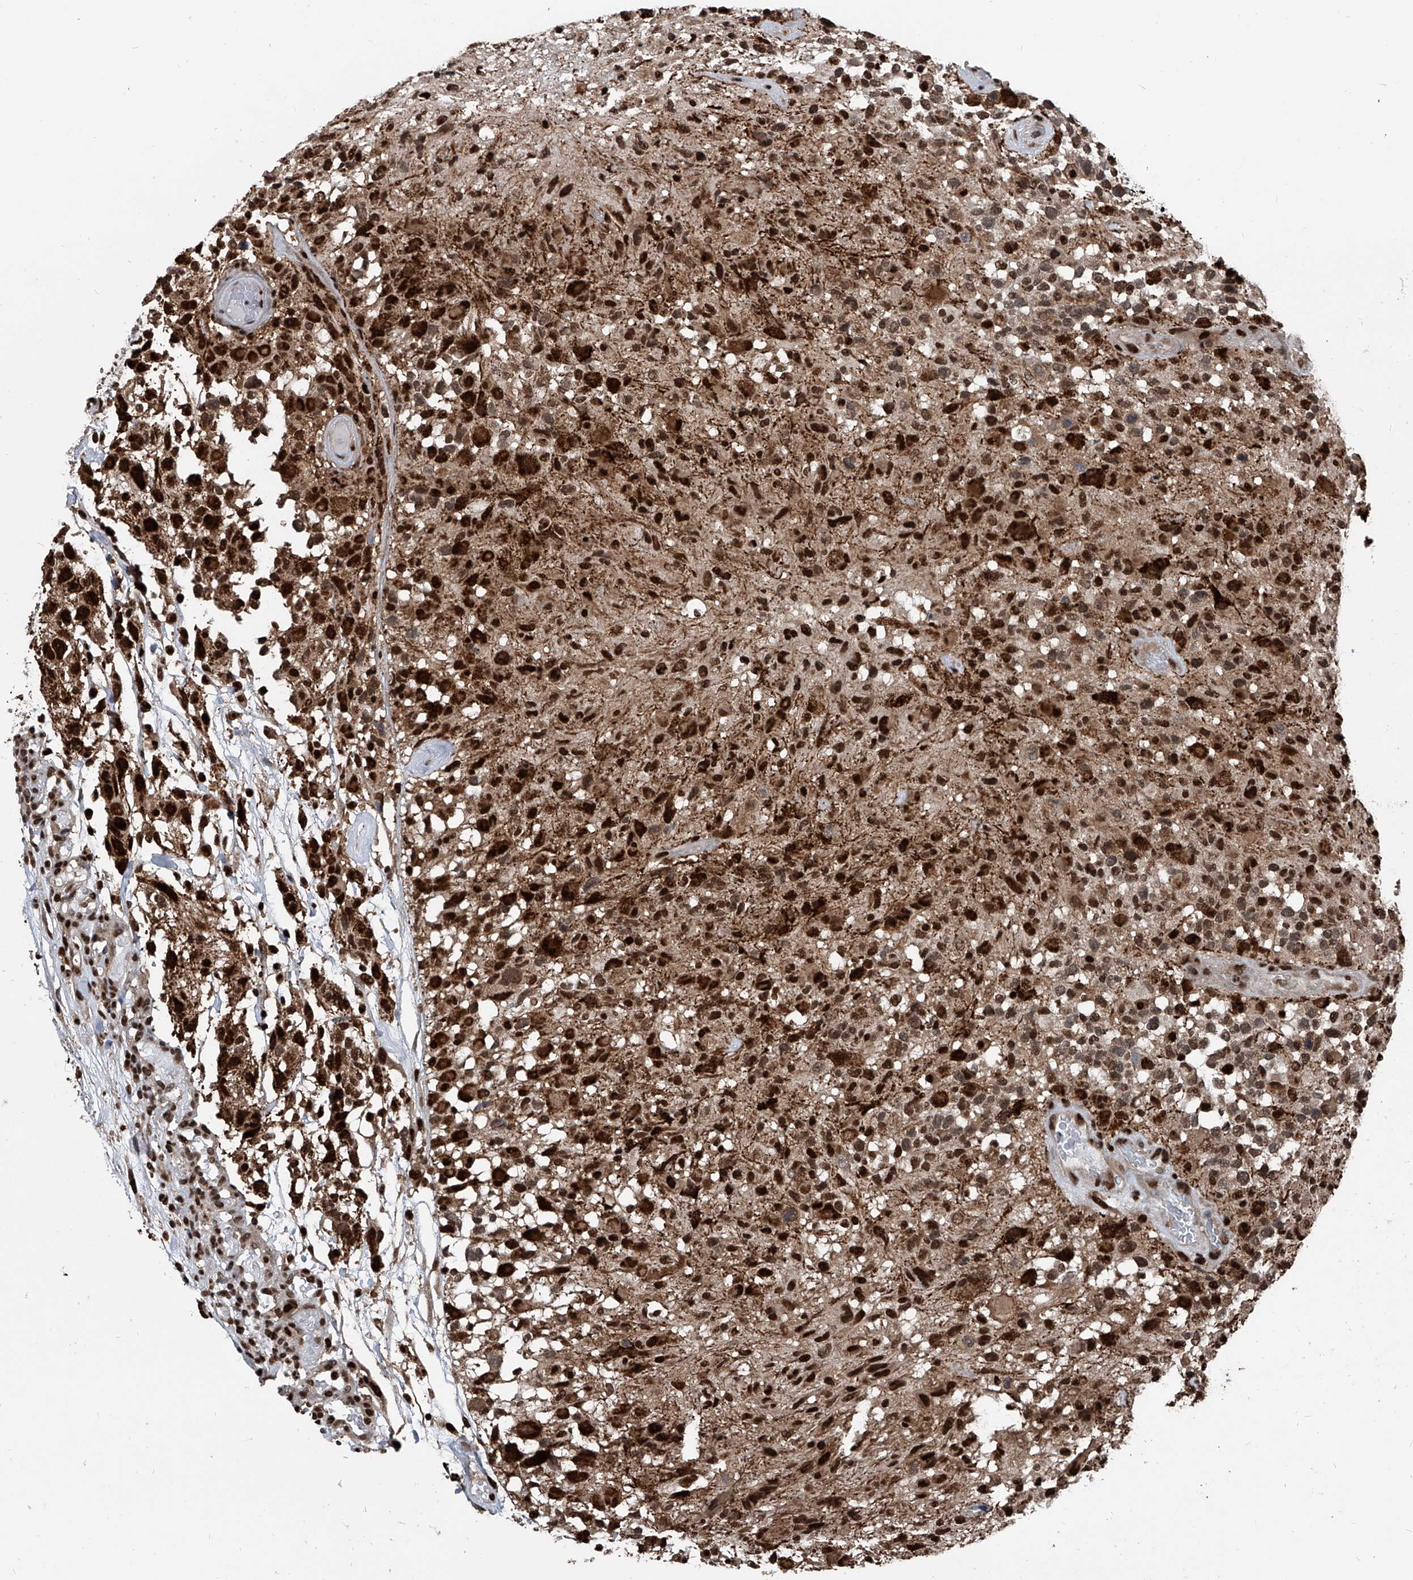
{"staining": {"intensity": "moderate", "quantity": ">75%", "location": "nuclear"}, "tissue": "glioma", "cell_type": "Tumor cells", "image_type": "cancer", "snomed": [{"axis": "morphology", "description": "Glioma, malignant, High grade"}, {"axis": "morphology", "description": "Glioblastoma, NOS"}, {"axis": "topography", "description": "Brain"}], "caption": "This is a micrograph of immunohistochemistry staining of malignant glioma (high-grade), which shows moderate positivity in the nuclear of tumor cells.", "gene": "FKBP5", "patient": {"sex": "male", "age": 60}}